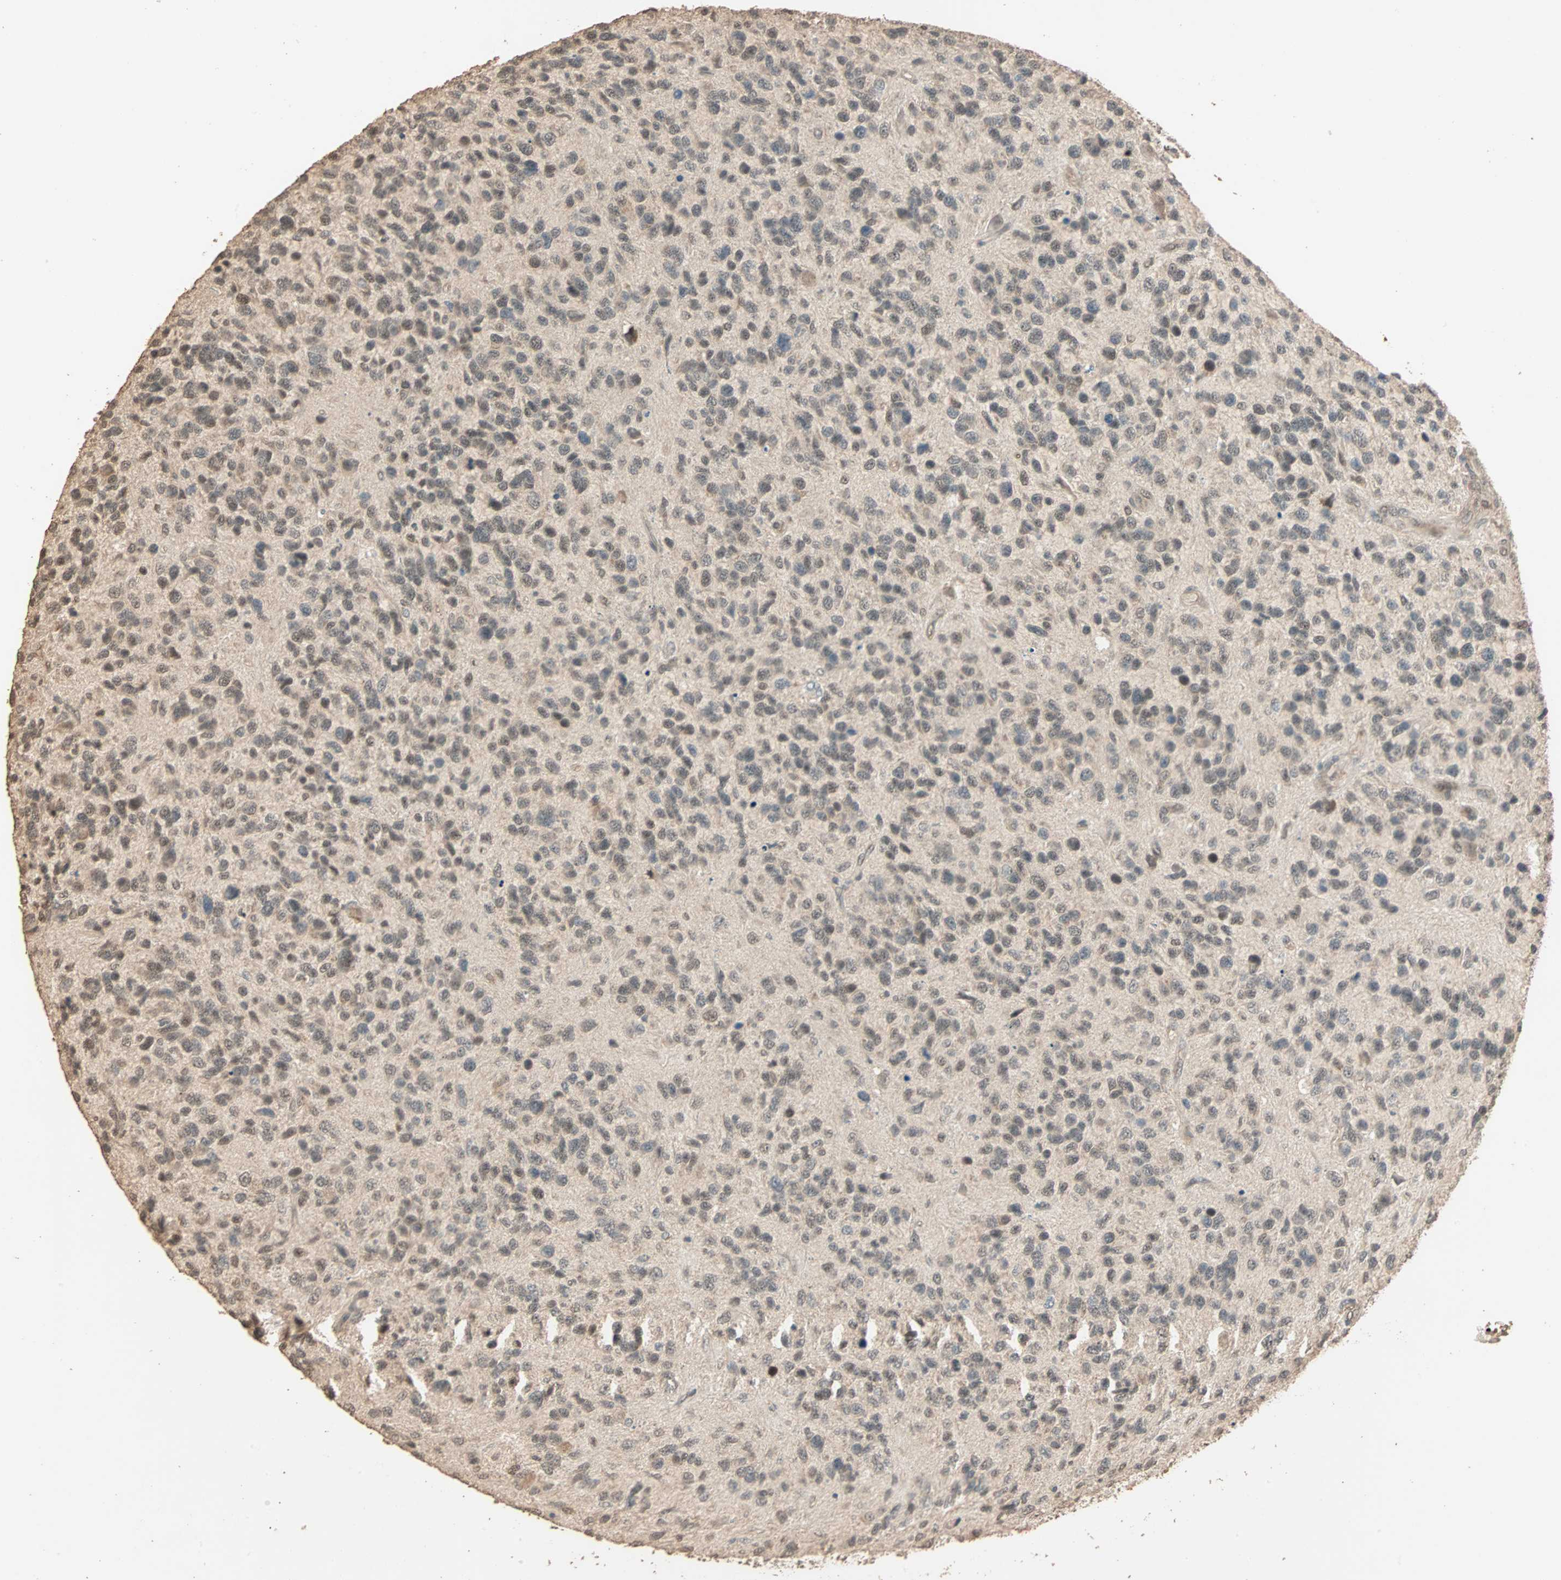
{"staining": {"intensity": "moderate", "quantity": "25%-75%", "location": "cytoplasmic/membranous,nuclear"}, "tissue": "glioma", "cell_type": "Tumor cells", "image_type": "cancer", "snomed": [{"axis": "morphology", "description": "Glioma, malignant, High grade"}, {"axis": "topography", "description": "Brain"}], "caption": "An image showing moderate cytoplasmic/membranous and nuclear positivity in approximately 25%-75% of tumor cells in glioma, as visualized by brown immunohistochemical staining.", "gene": "ZBTB33", "patient": {"sex": "female", "age": 58}}